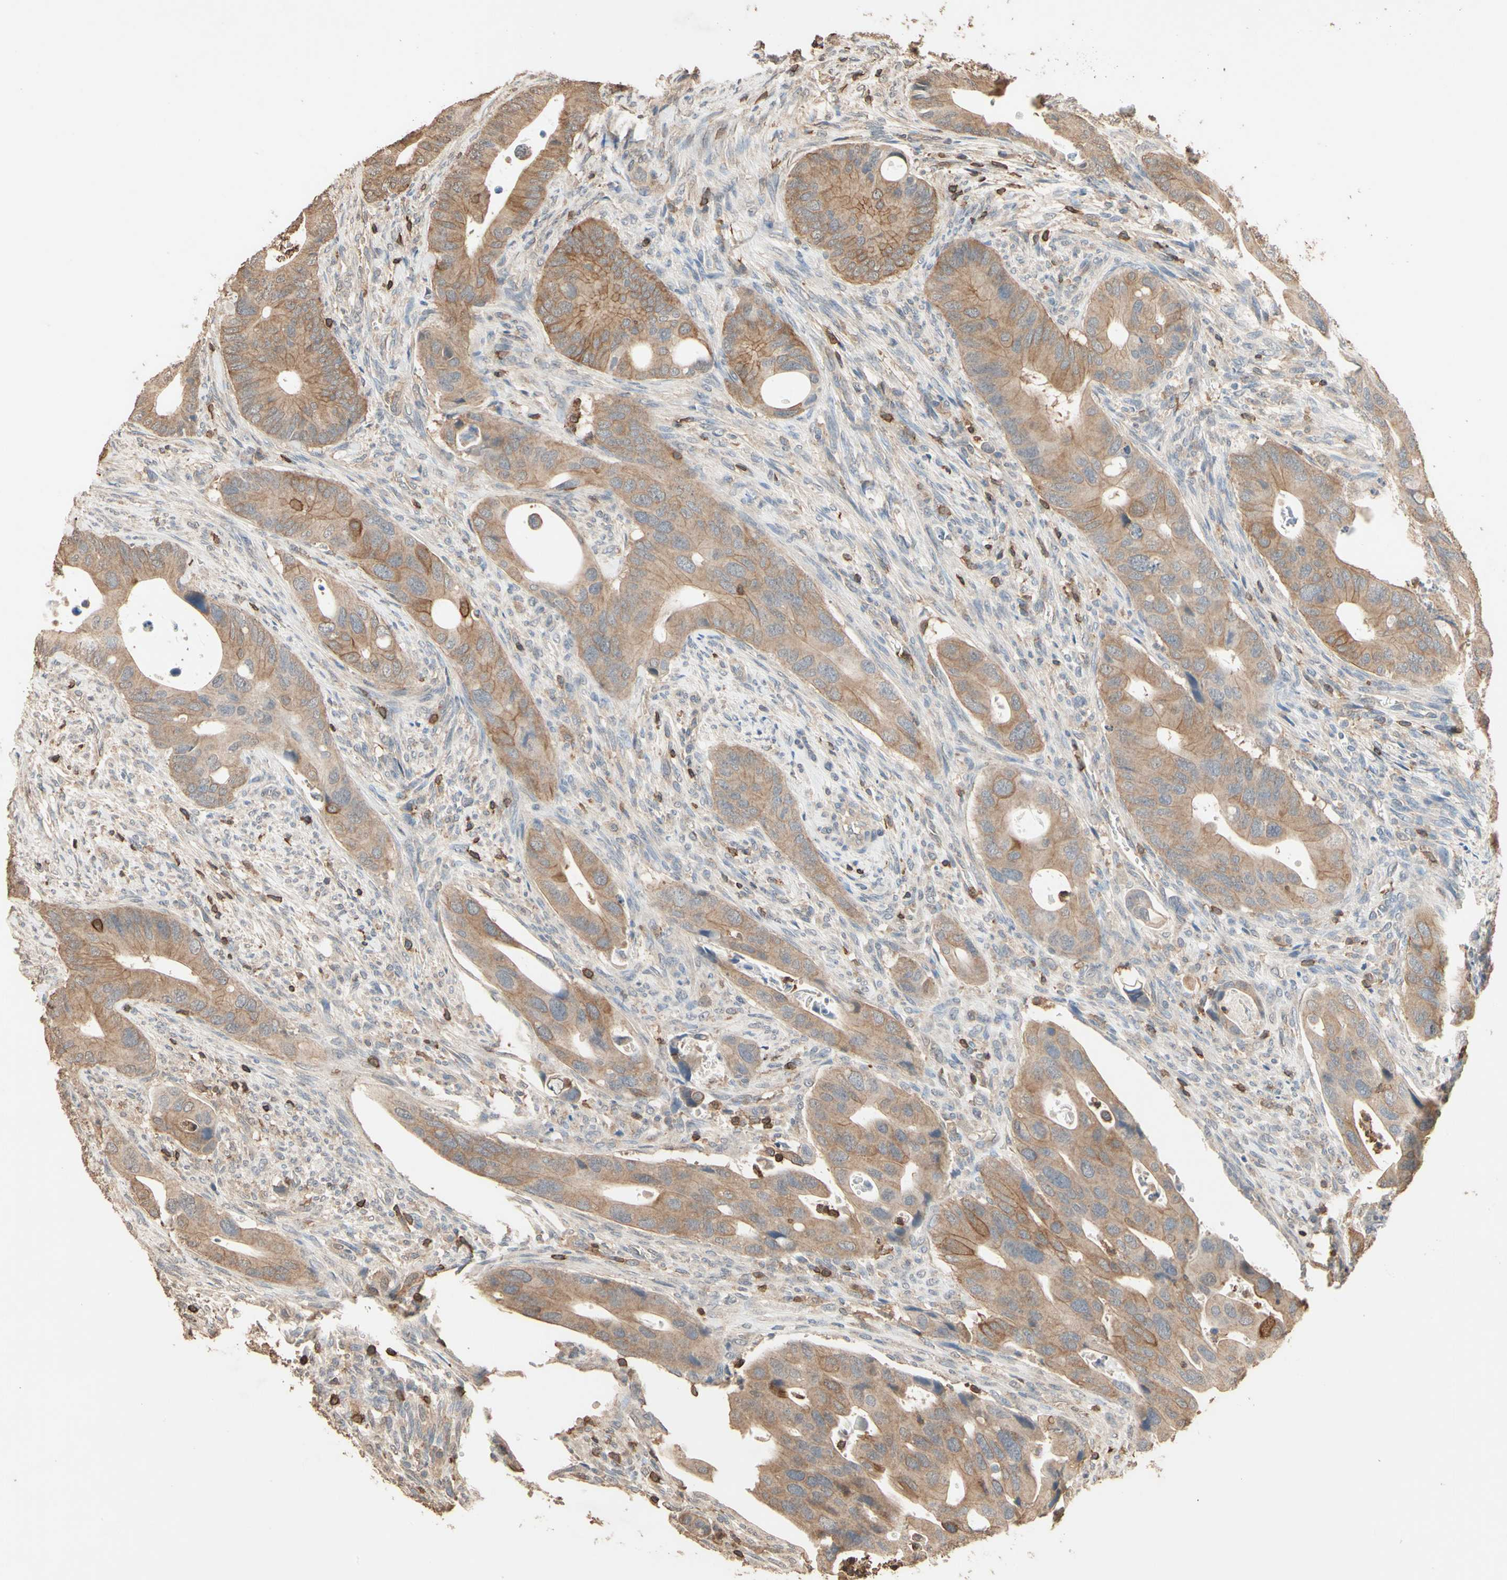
{"staining": {"intensity": "moderate", "quantity": ">75%", "location": "cytoplasmic/membranous"}, "tissue": "colorectal cancer", "cell_type": "Tumor cells", "image_type": "cancer", "snomed": [{"axis": "morphology", "description": "Adenocarcinoma, NOS"}, {"axis": "topography", "description": "Rectum"}], "caption": "Colorectal cancer was stained to show a protein in brown. There is medium levels of moderate cytoplasmic/membranous staining in about >75% of tumor cells. The staining was performed using DAB (3,3'-diaminobenzidine) to visualize the protein expression in brown, while the nuclei were stained in blue with hematoxylin (Magnification: 20x).", "gene": "MAP3K10", "patient": {"sex": "female", "age": 57}}